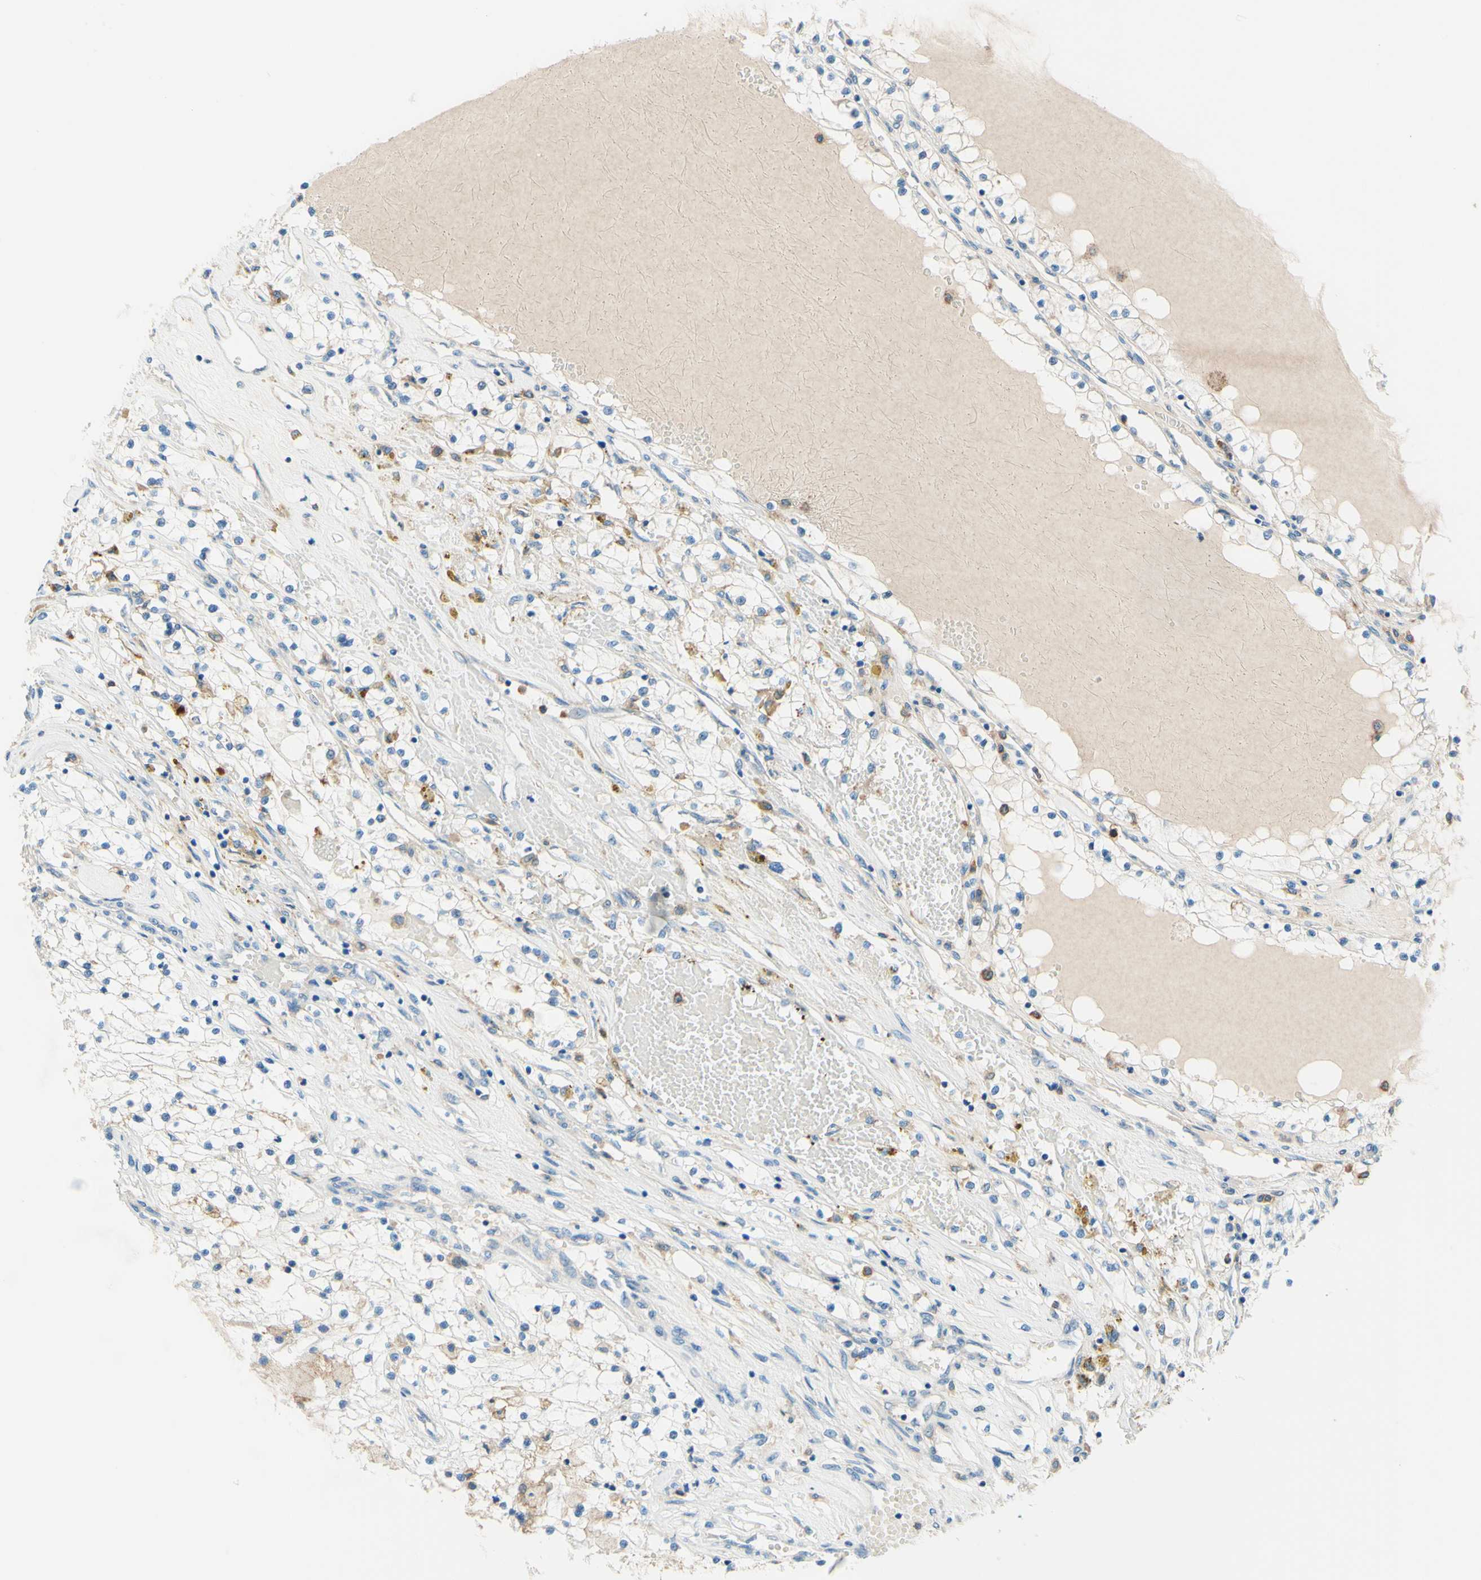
{"staining": {"intensity": "negative", "quantity": "none", "location": "none"}, "tissue": "renal cancer", "cell_type": "Tumor cells", "image_type": "cancer", "snomed": [{"axis": "morphology", "description": "Adenocarcinoma, NOS"}, {"axis": "topography", "description": "Kidney"}], "caption": "Image shows no significant protein positivity in tumor cells of renal adenocarcinoma. (Immunohistochemistry, brightfield microscopy, high magnification).", "gene": "SIGLEC9", "patient": {"sex": "male", "age": 68}}